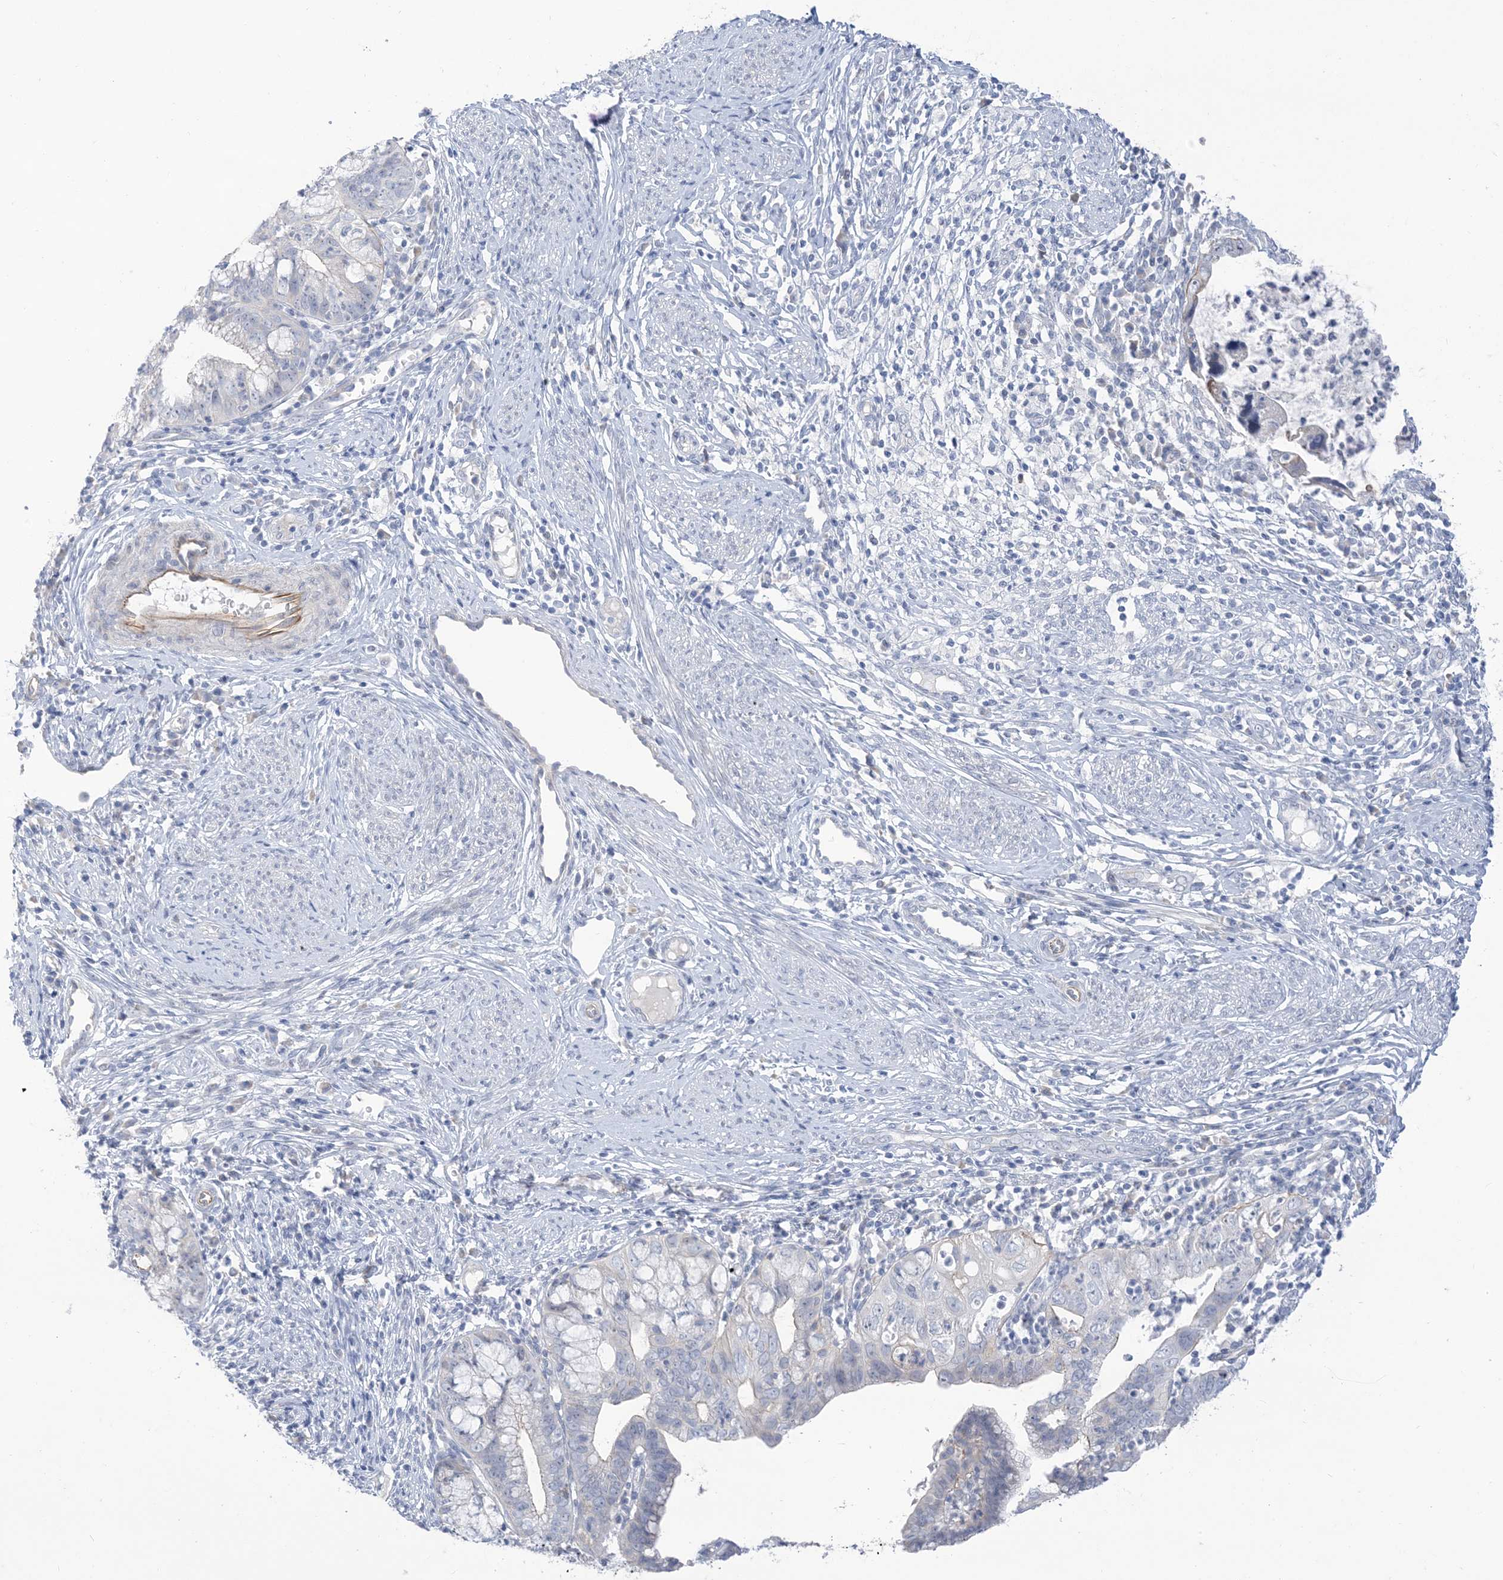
{"staining": {"intensity": "negative", "quantity": "none", "location": "none"}, "tissue": "cervical cancer", "cell_type": "Tumor cells", "image_type": "cancer", "snomed": [{"axis": "morphology", "description": "Adenocarcinoma, NOS"}, {"axis": "topography", "description": "Cervix"}], "caption": "Cervical cancer (adenocarcinoma) was stained to show a protein in brown. There is no significant expression in tumor cells.", "gene": "IL36B", "patient": {"sex": "female", "age": 36}}